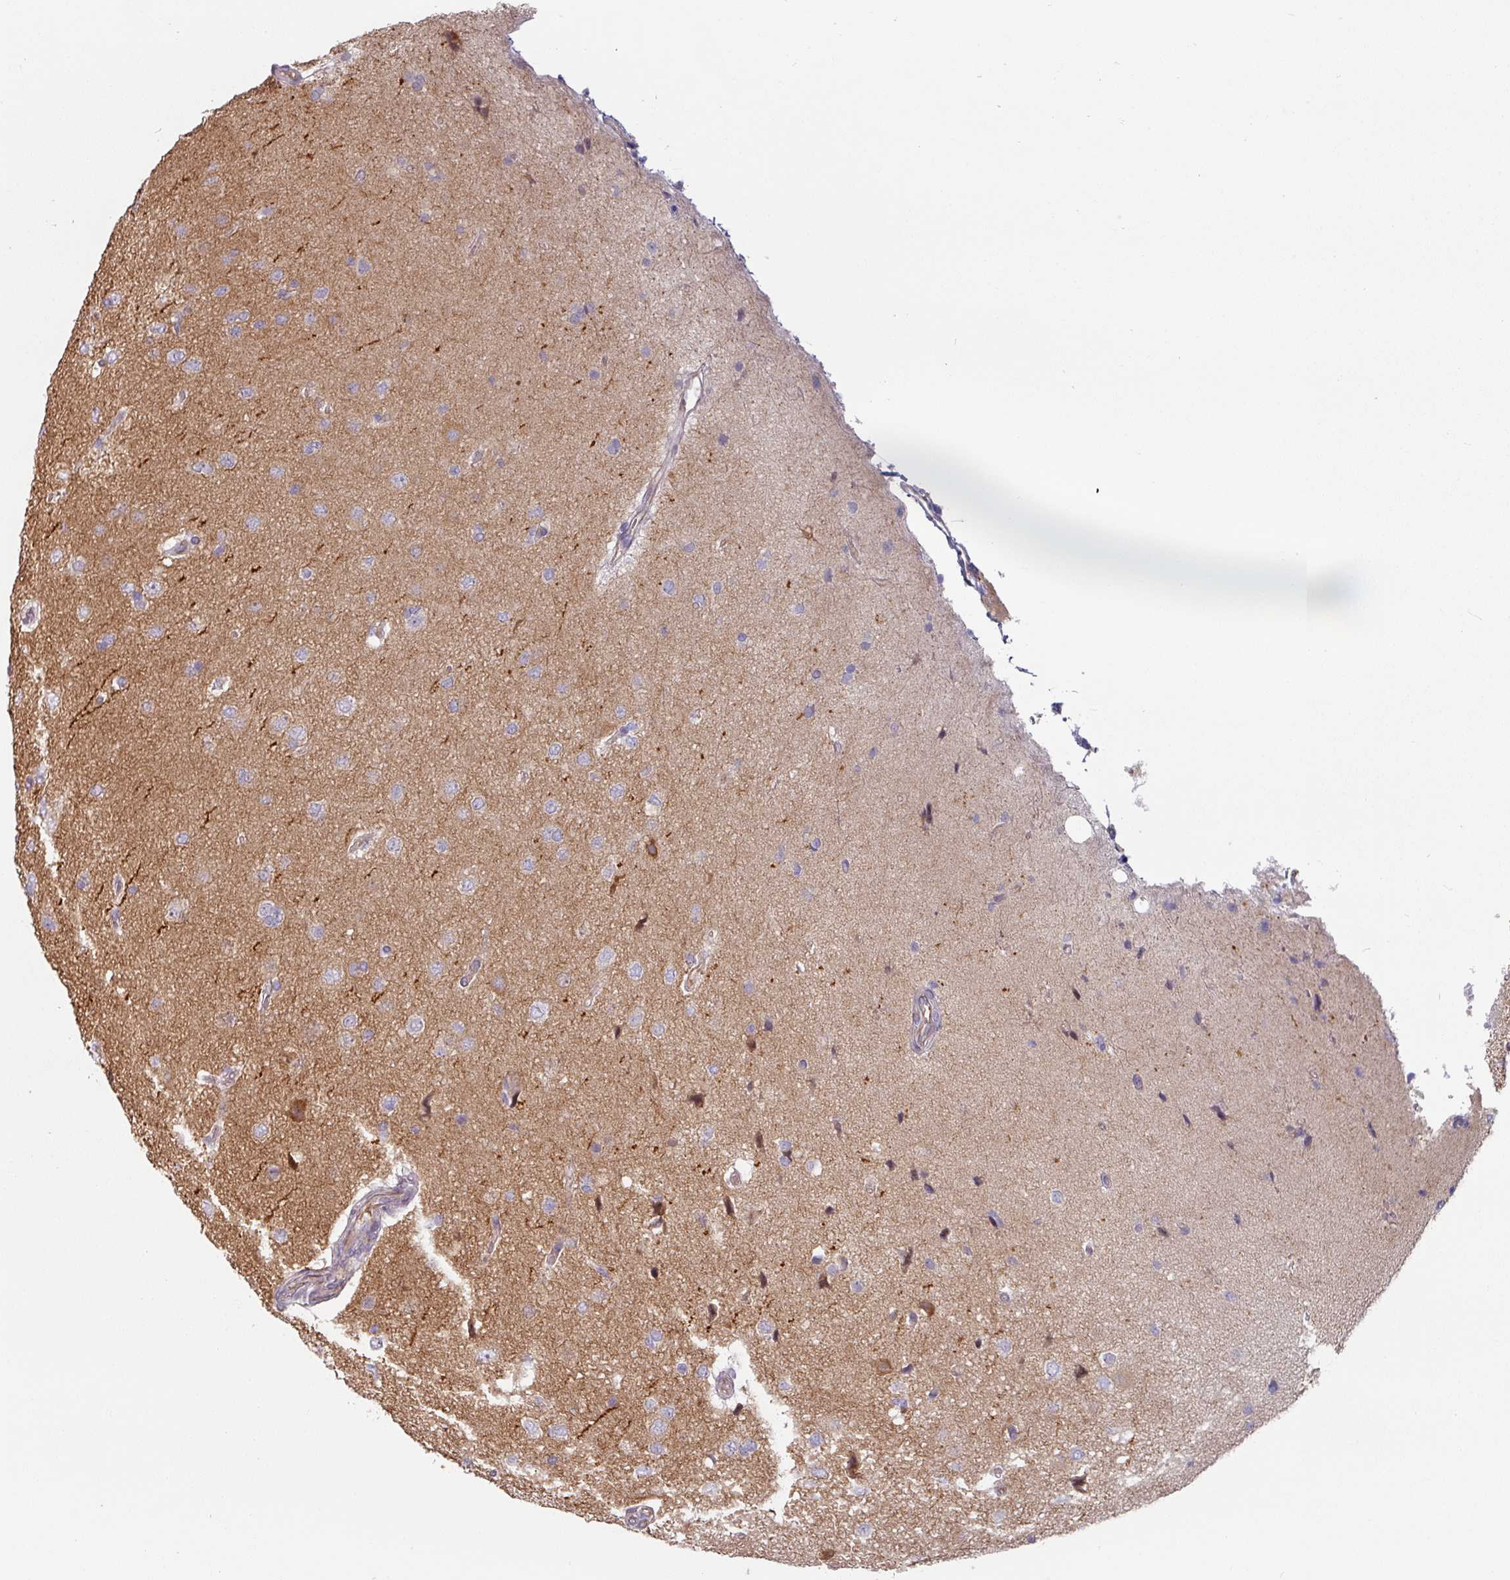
{"staining": {"intensity": "negative", "quantity": "none", "location": "none"}, "tissue": "glioma", "cell_type": "Tumor cells", "image_type": "cancer", "snomed": [{"axis": "morphology", "description": "Glioma, malignant, High grade"}, {"axis": "topography", "description": "Brain"}], "caption": "This photomicrograph is of malignant glioma (high-grade) stained with IHC to label a protein in brown with the nuclei are counter-stained blue. There is no positivity in tumor cells.", "gene": "CEP78", "patient": {"sex": "male", "age": 72}}